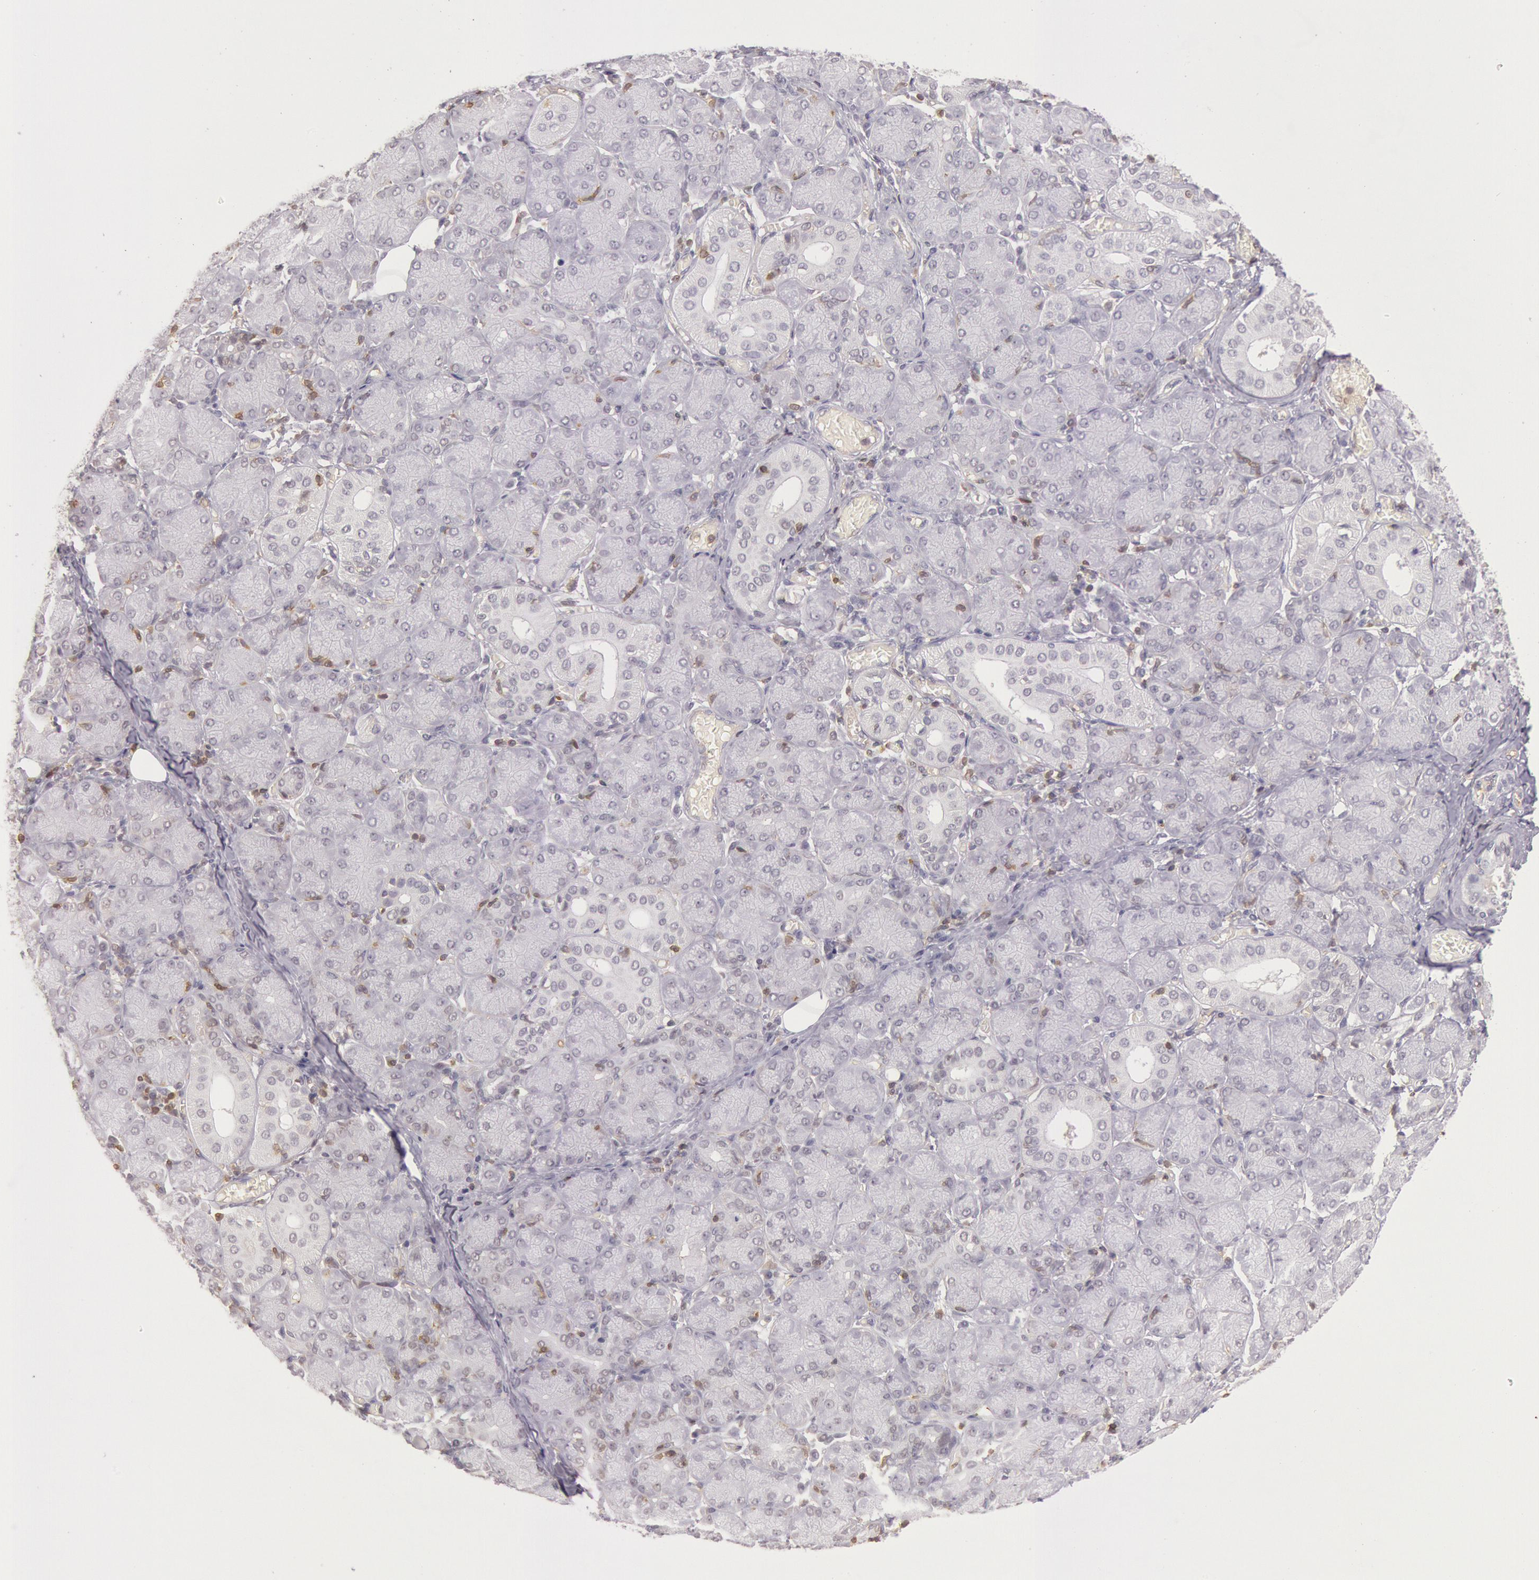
{"staining": {"intensity": "negative", "quantity": "none", "location": "none"}, "tissue": "salivary gland", "cell_type": "Glandular cells", "image_type": "normal", "snomed": [{"axis": "morphology", "description": "Normal tissue, NOS"}, {"axis": "topography", "description": "Salivary gland"}], "caption": "Glandular cells are negative for brown protein staining in benign salivary gland. The staining was performed using DAB to visualize the protein expression in brown, while the nuclei were stained in blue with hematoxylin (Magnification: 20x).", "gene": "HIF1A", "patient": {"sex": "female", "age": 24}}